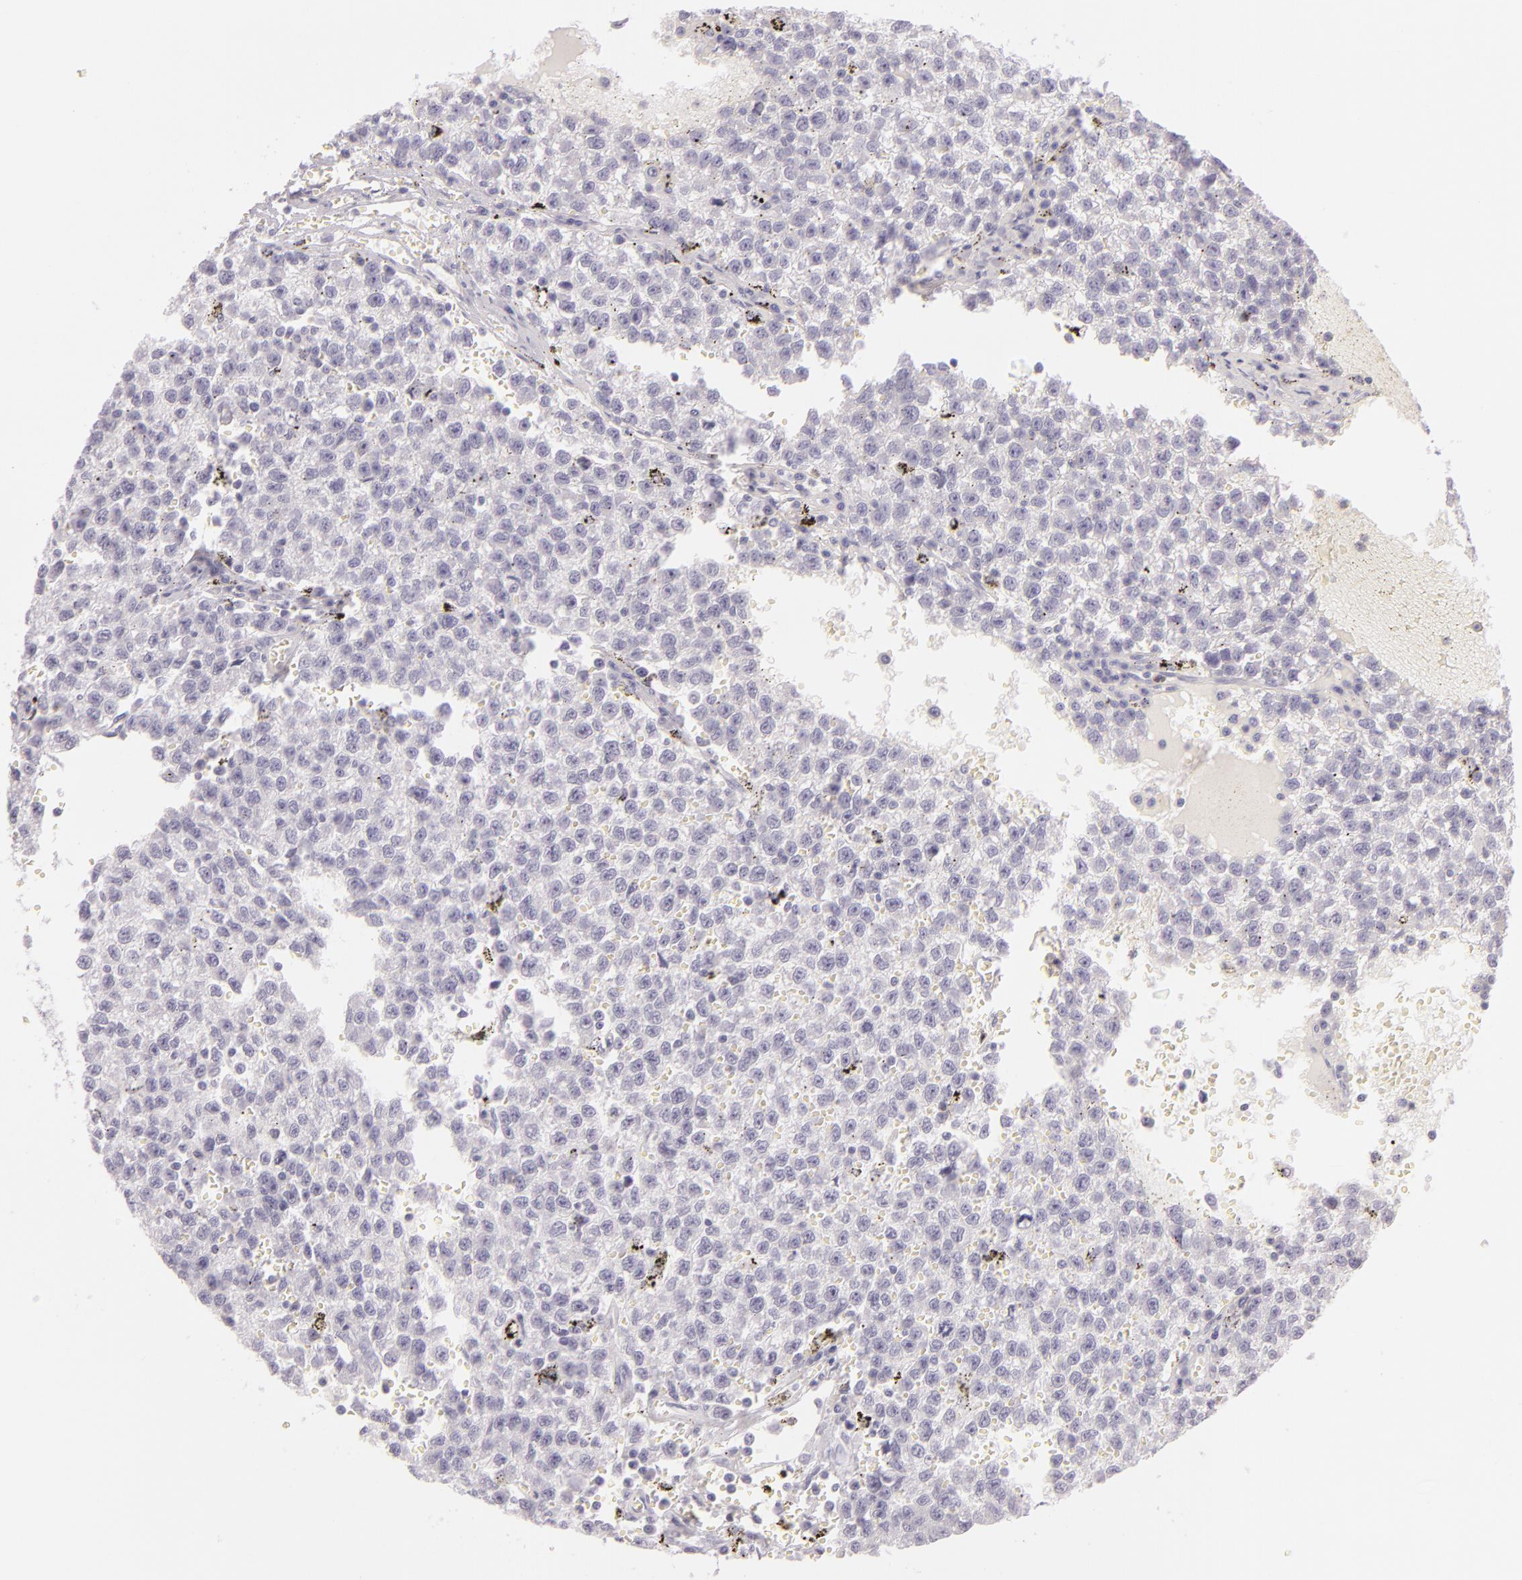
{"staining": {"intensity": "negative", "quantity": "none", "location": "none"}, "tissue": "testis cancer", "cell_type": "Tumor cells", "image_type": "cancer", "snomed": [{"axis": "morphology", "description": "Seminoma, NOS"}, {"axis": "topography", "description": "Testis"}], "caption": "High power microscopy micrograph of an IHC photomicrograph of seminoma (testis), revealing no significant staining in tumor cells. (DAB (3,3'-diaminobenzidine) immunohistochemistry (IHC) visualized using brightfield microscopy, high magnification).", "gene": "CBS", "patient": {"sex": "male", "age": 35}}